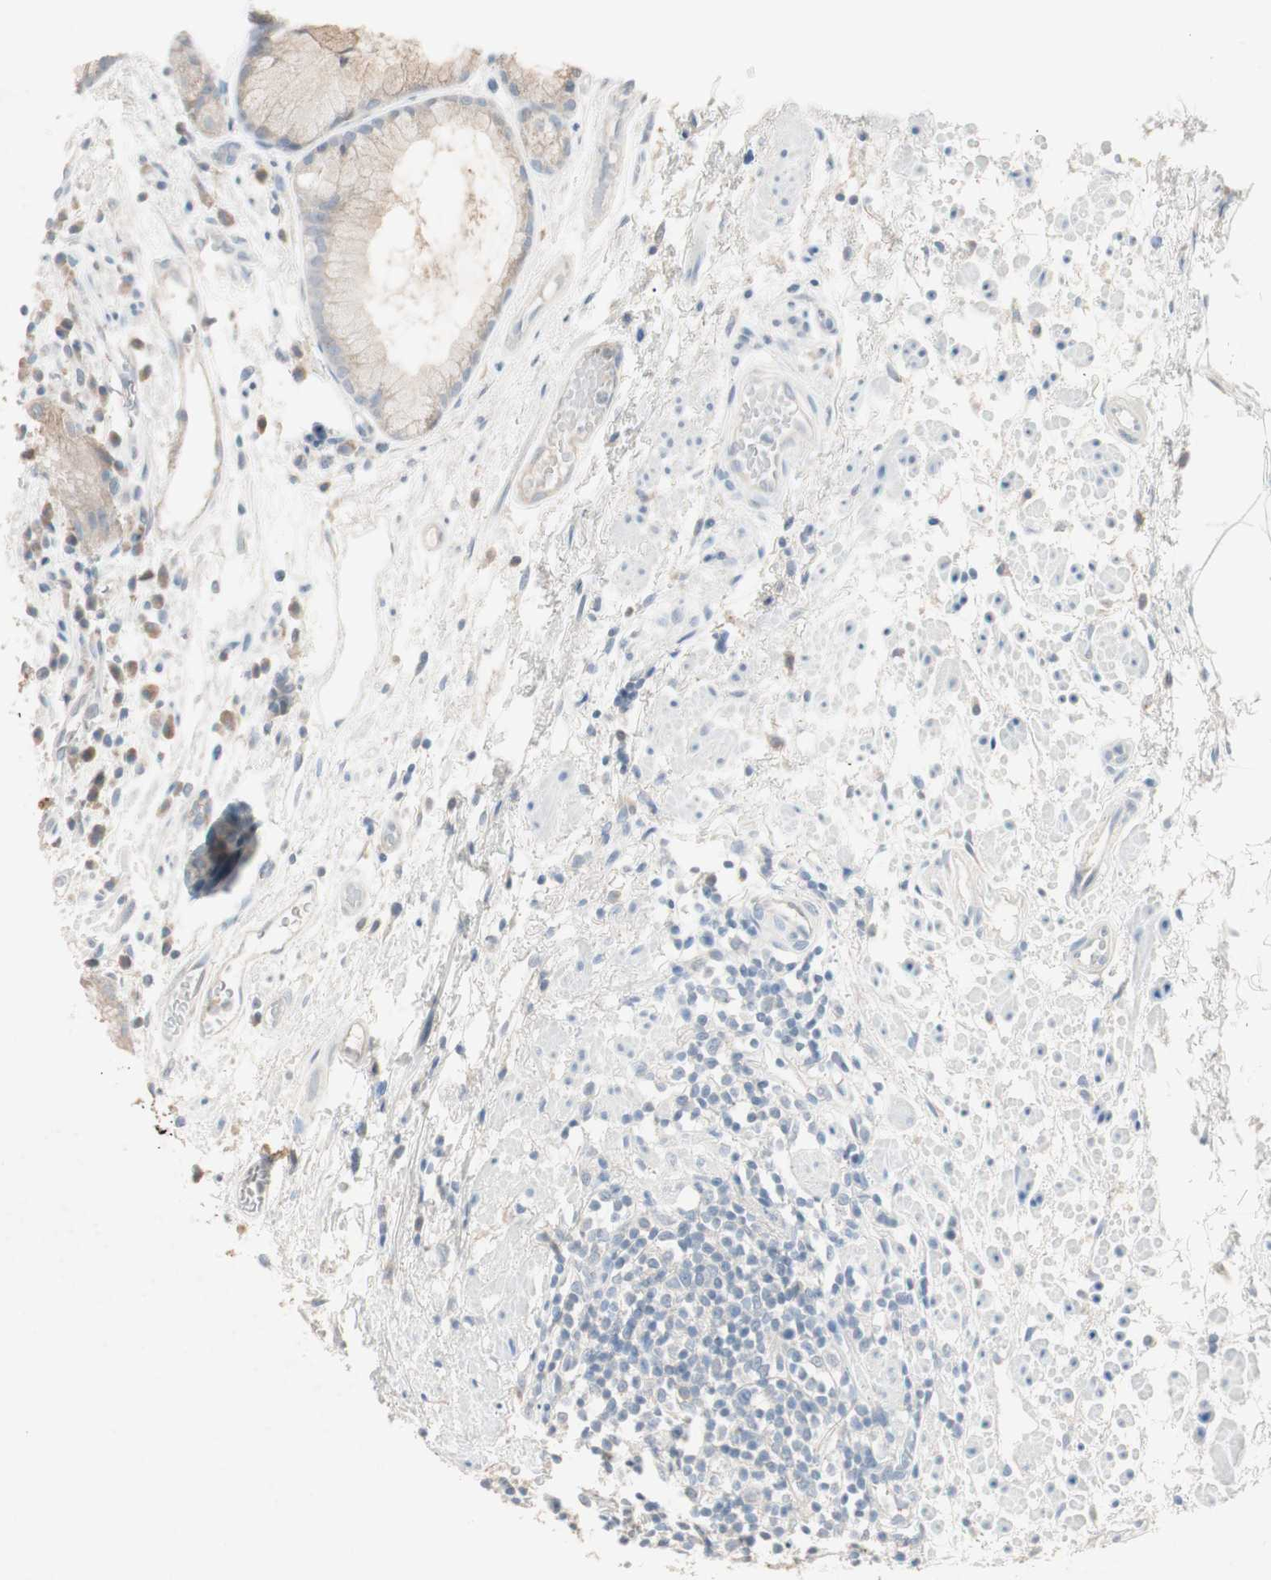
{"staining": {"intensity": "weak", "quantity": "25%-75%", "location": "cytoplasmic/membranous"}, "tissue": "stomach", "cell_type": "Glandular cells", "image_type": "normal", "snomed": [{"axis": "morphology", "description": "Normal tissue, NOS"}, {"axis": "topography", "description": "Stomach, upper"}], "caption": "Immunohistochemistry of normal stomach displays low levels of weak cytoplasmic/membranous staining in approximately 25%-75% of glandular cells. (brown staining indicates protein expression, while blue staining denotes nuclei).", "gene": "KHK", "patient": {"sex": "male", "age": 72}}